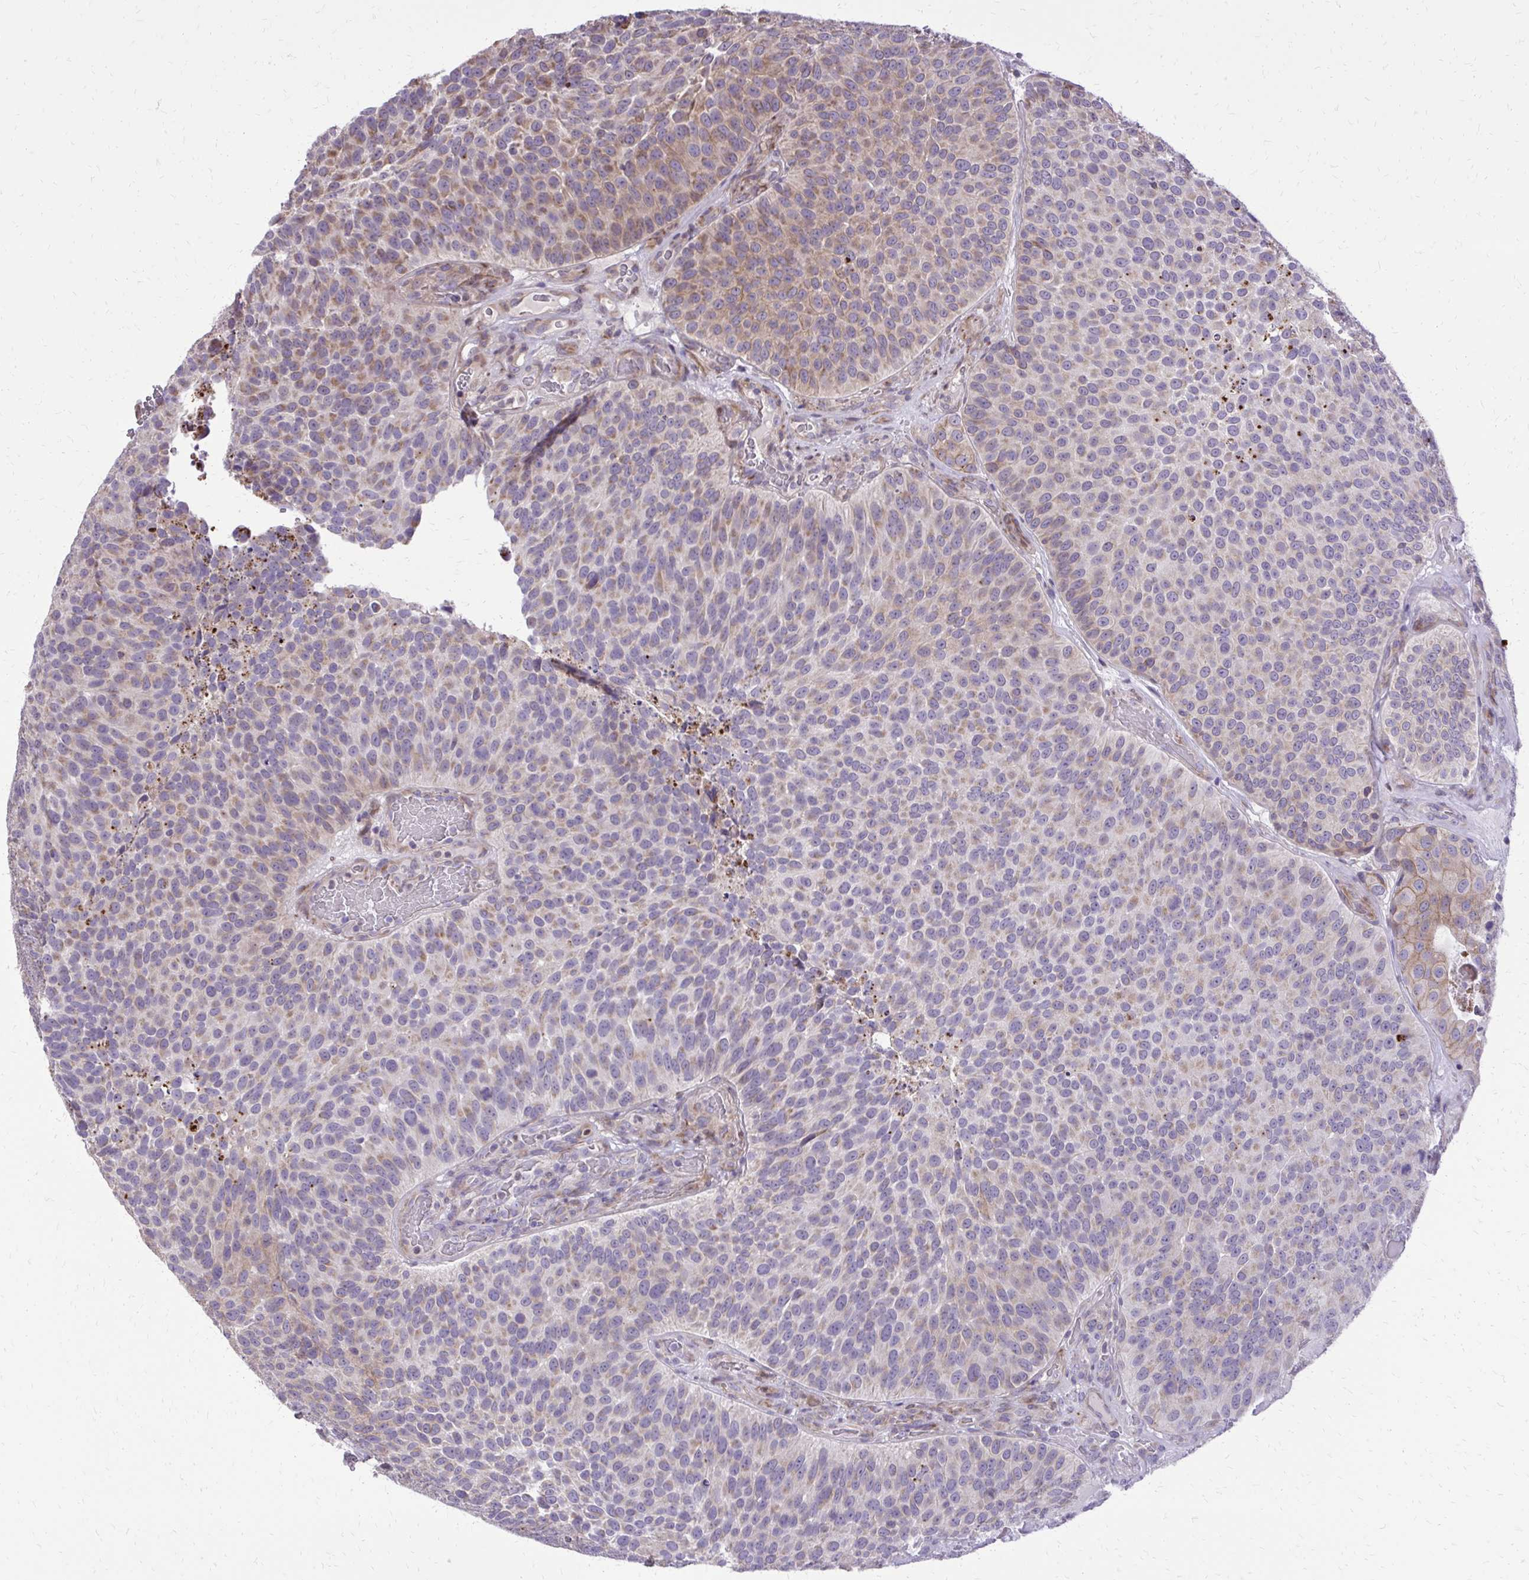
{"staining": {"intensity": "moderate", "quantity": "25%-75%", "location": "cytoplasmic/membranous"}, "tissue": "urothelial cancer", "cell_type": "Tumor cells", "image_type": "cancer", "snomed": [{"axis": "morphology", "description": "Urothelial carcinoma, Low grade"}, {"axis": "topography", "description": "Urinary bladder"}], "caption": "An immunohistochemistry histopathology image of tumor tissue is shown. Protein staining in brown labels moderate cytoplasmic/membranous positivity in low-grade urothelial carcinoma within tumor cells.", "gene": "ABCC3", "patient": {"sex": "male", "age": 76}}